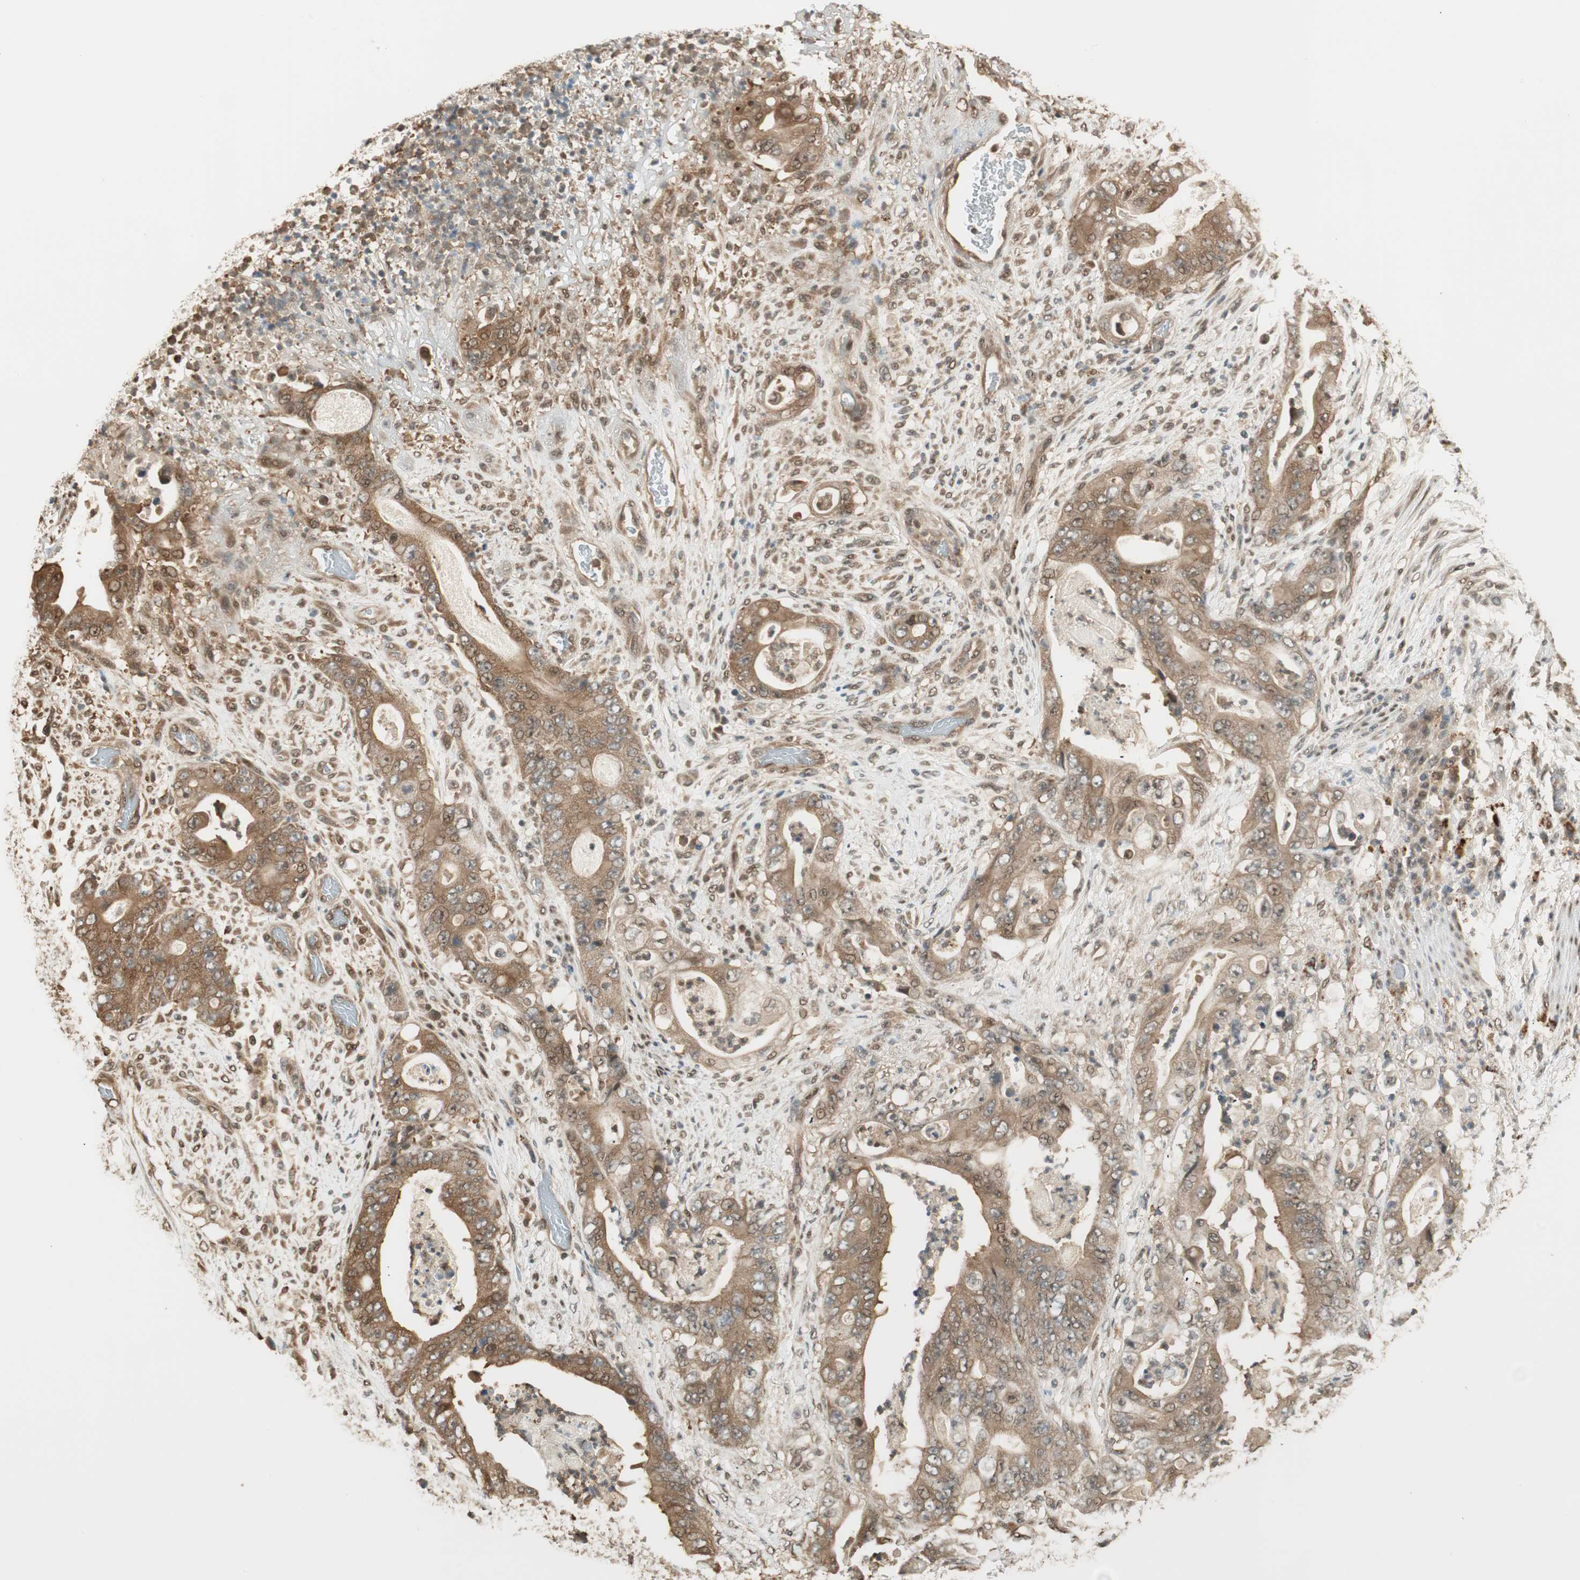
{"staining": {"intensity": "moderate", "quantity": ">75%", "location": "cytoplasmic/membranous"}, "tissue": "stomach cancer", "cell_type": "Tumor cells", "image_type": "cancer", "snomed": [{"axis": "morphology", "description": "Adenocarcinoma, NOS"}, {"axis": "topography", "description": "Stomach"}], "caption": "A brown stain labels moderate cytoplasmic/membranous expression of a protein in stomach adenocarcinoma tumor cells.", "gene": "ZNF443", "patient": {"sex": "female", "age": 73}}